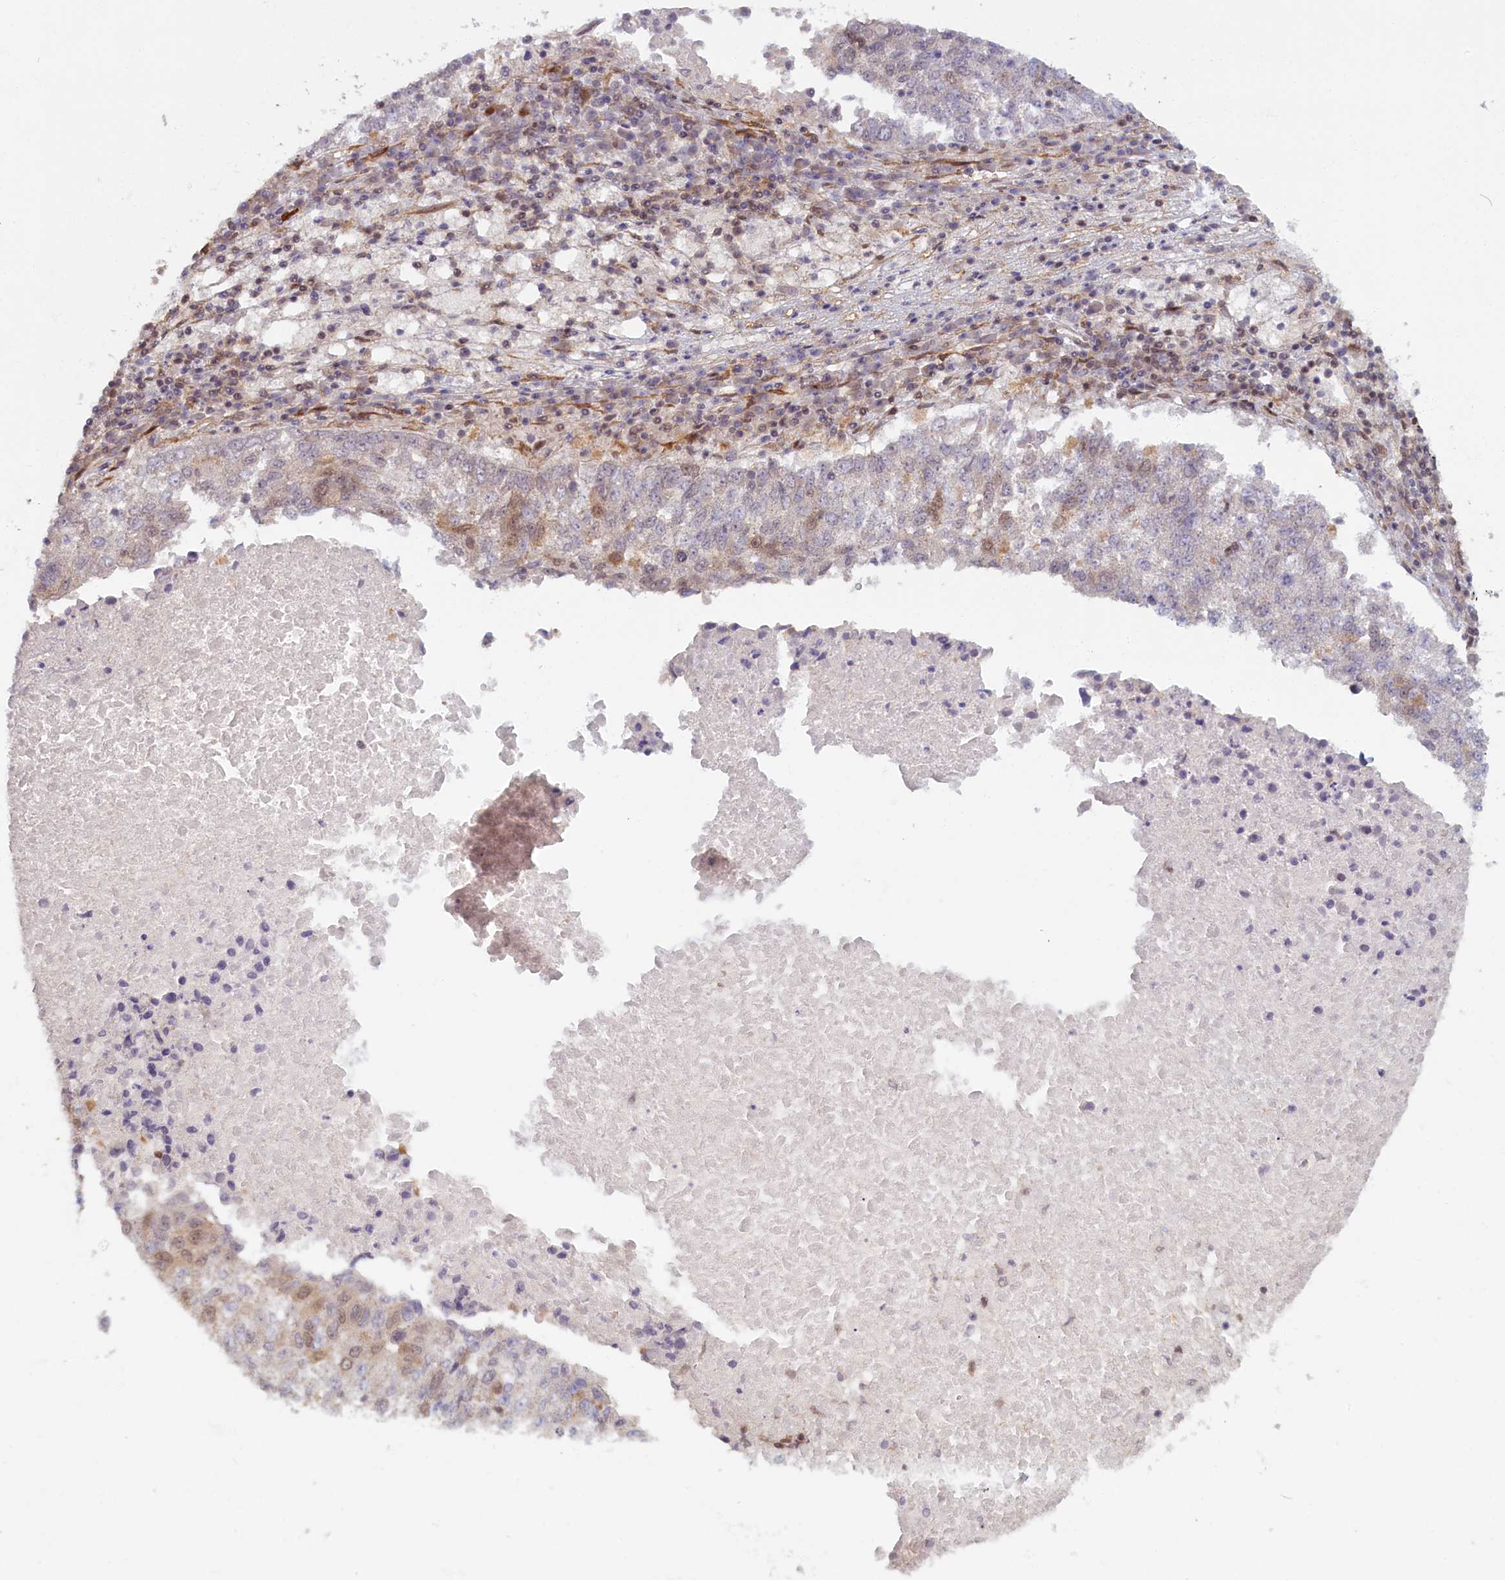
{"staining": {"intensity": "weak", "quantity": "<25%", "location": "nuclear"}, "tissue": "lung cancer", "cell_type": "Tumor cells", "image_type": "cancer", "snomed": [{"axis": "morphology", "description": "Squamous cell carcinoma, NOS"}, {"axis": "topography", "description": "Lung"}], "caption": "Immunohistochemistry (IHC) of squamous cell carcinoma (lung) reveals no positivity in tumor cells.", "gene": "HIF3A", "patient": {"sex": "male", "age": 73}}